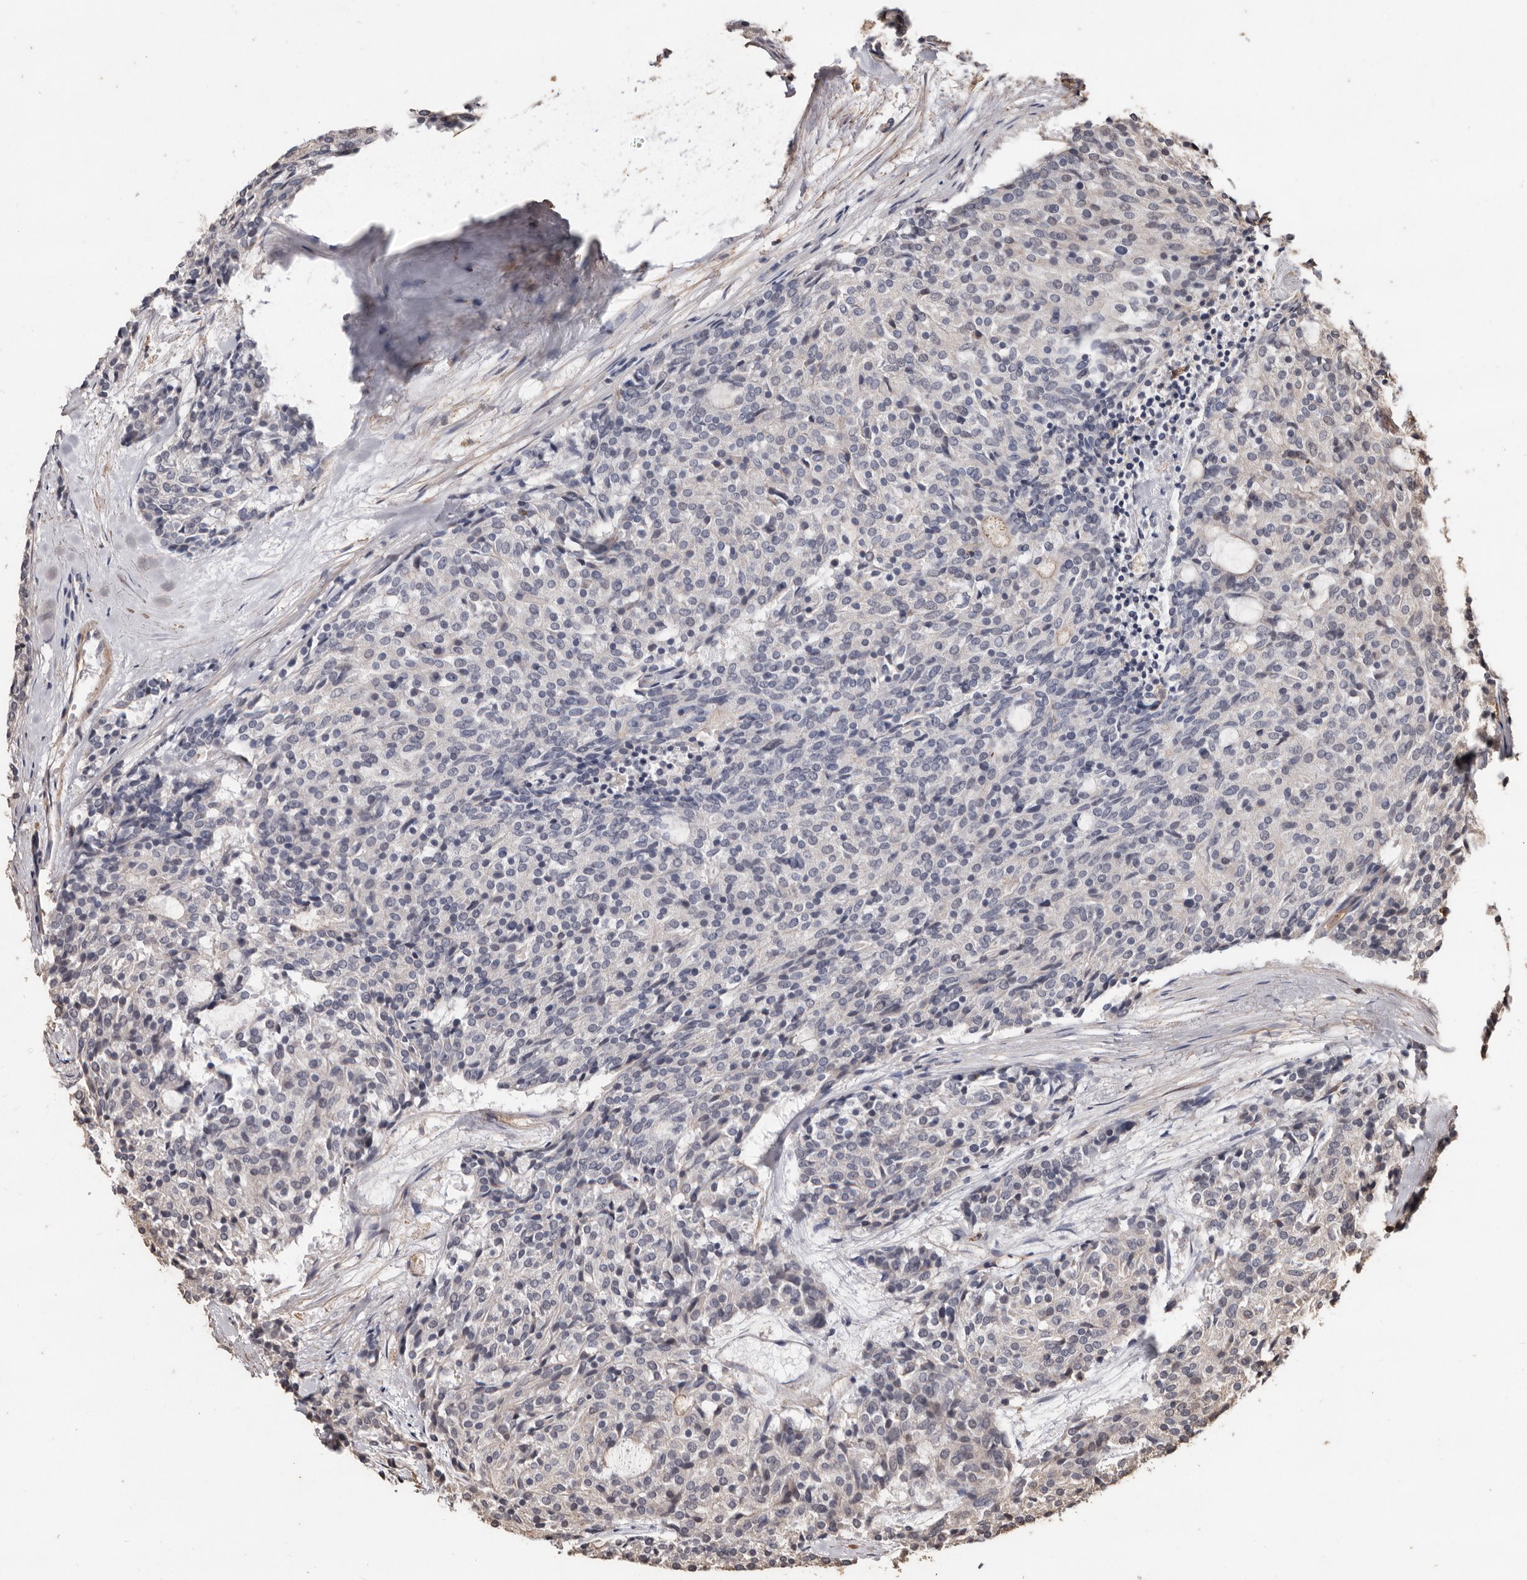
{"staining": {"intensity": "negative", "quantity": "none", "location": "none"}, "tissue": "carcinoid", "cell_type": "Tumor cells", "image_type": "cancer", "snomed": [{"axis": "morphology", "description": "Carcinoid, malignant, NOS"}, {"axis": "topography", "description": "Pancreas"}], "caption": "Protein analysis of carcinoid shows no significant staining in tumor cells.", "gene": "GSK3A", "patient": {"sex": "female", "age": 54}}